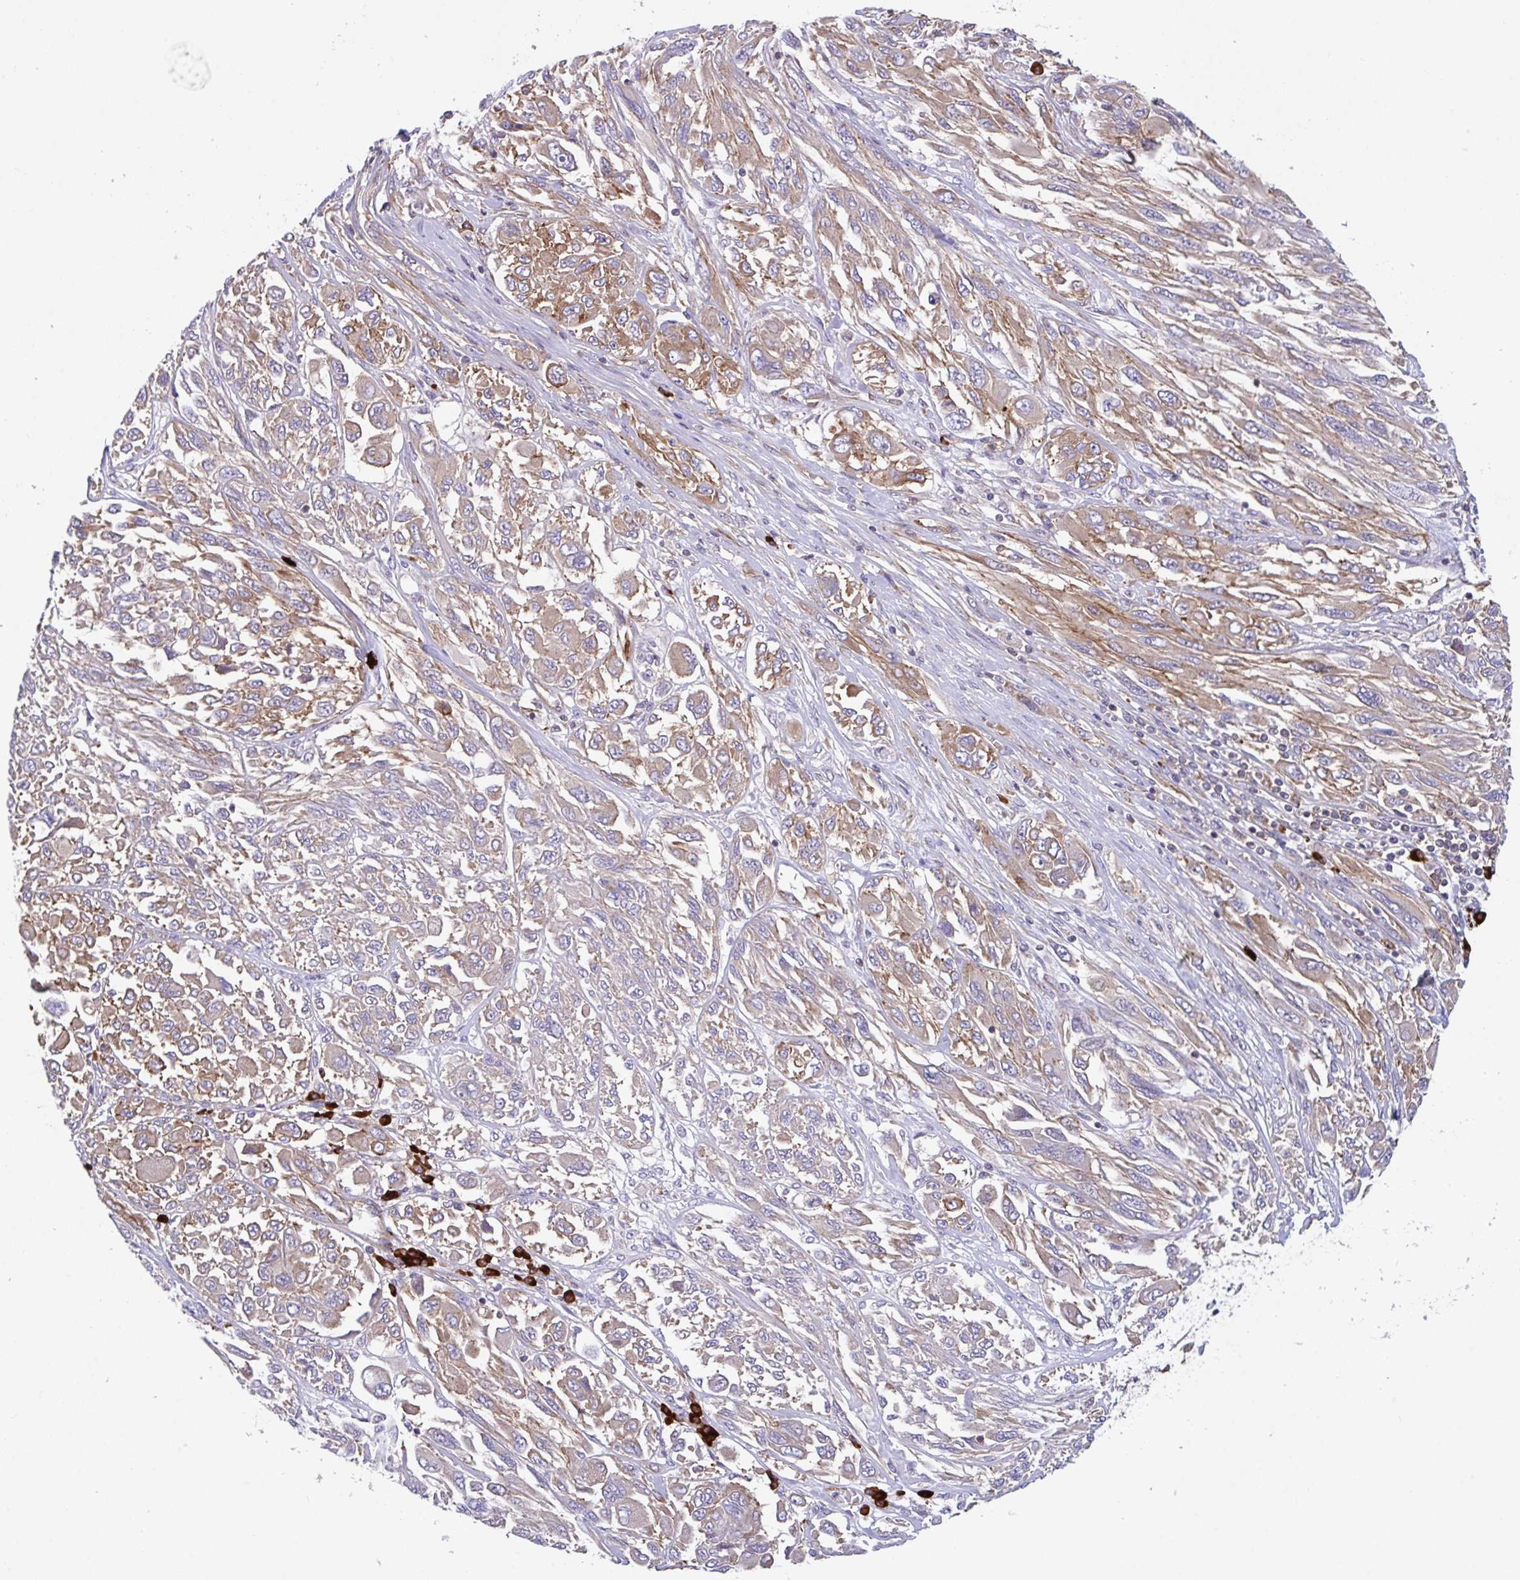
{"staining": {"intensity": "weak", "quantity": ">75%", "location": "cytoplasmic/membranous"}, "tissue": "melanoma", "cell_type": "Tumor cells", "image_type": "cancer", "snomed": [{"axis": "morphology", "description": "Malignant melanoma, NOS"}, {"axis": "topography", "description": "Skin"}], "caption": "Human melanoma stained with a protein marker shows weak staining in tumor cells.", "gene": "YARS2", "patient": {"sex": "female", "age": 91}}